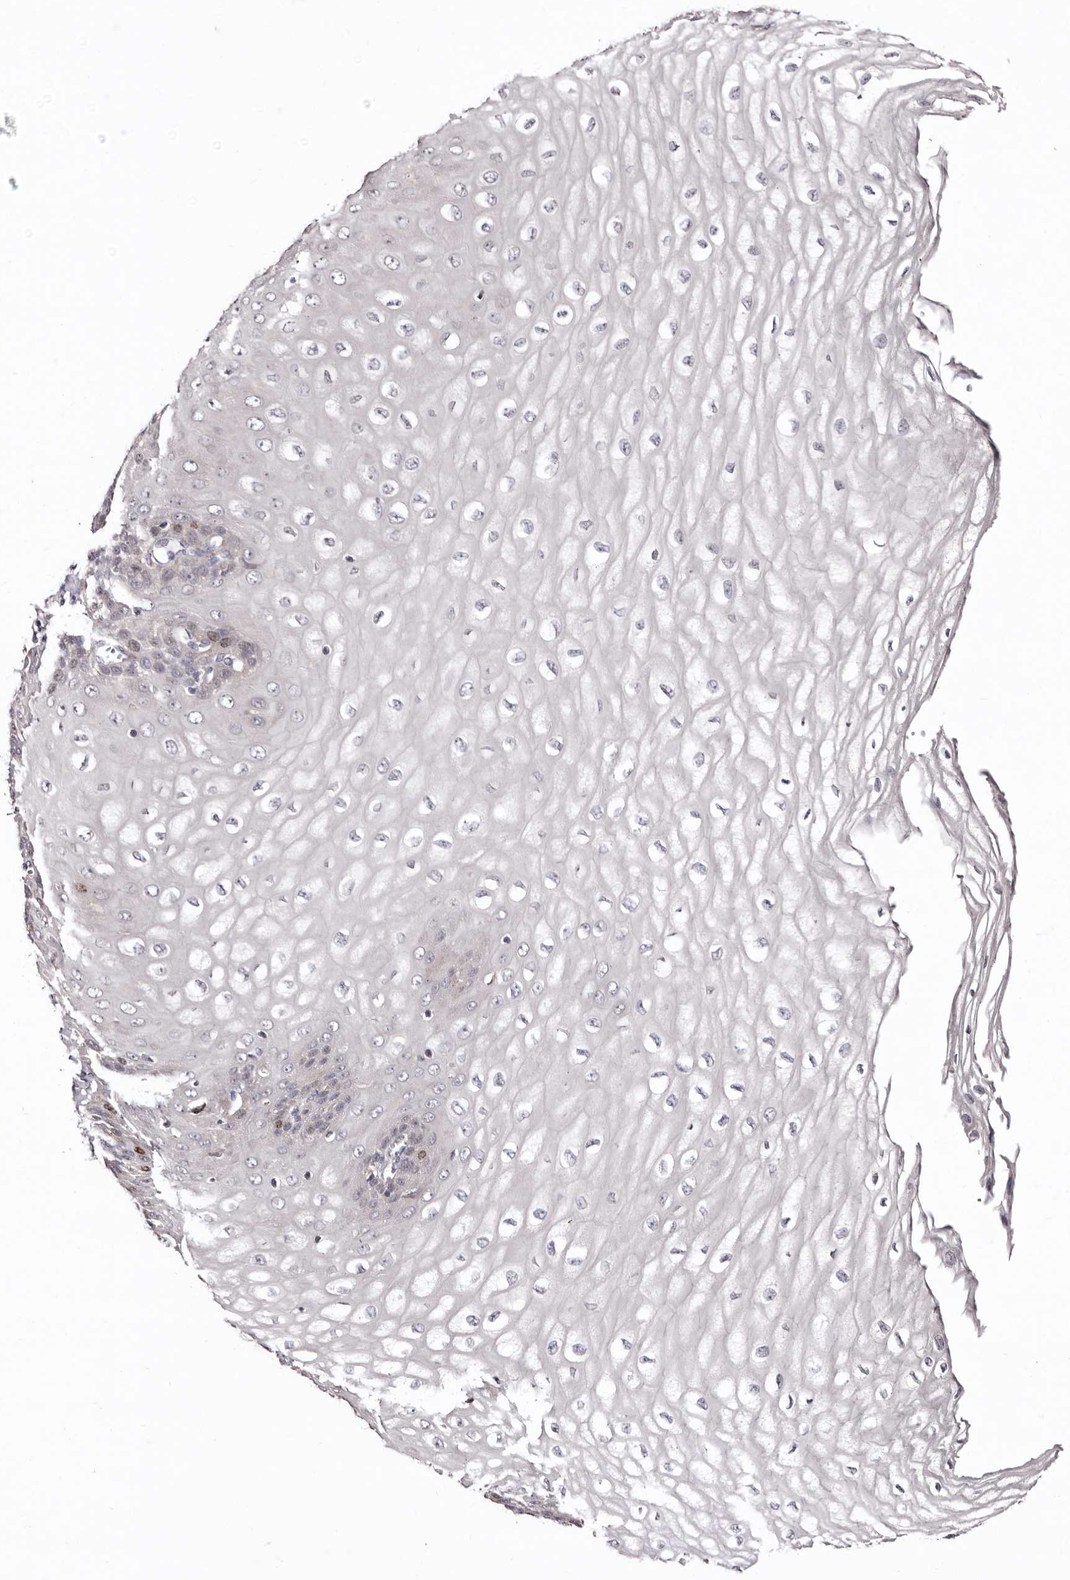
{"staining": {"intensity": "moderate", "quantity": "<25%", "location": "nuclear"}, "tissue": "esophagus", "cell_type": "Squamous epithelial cells", "image_type": "normal", "snomed": [{"axis": "morphology", "description": "Normal tissue, NOS"}, {"axis": "topography", "description": "Esophagus"}], "caption": "A brown stain highlights moderate nuclear staining of a protein in squamous epithelial cells of unremarkable esophagus.", "gene": "CDCA8", "patient": {"sex": "male", "age": 60}}